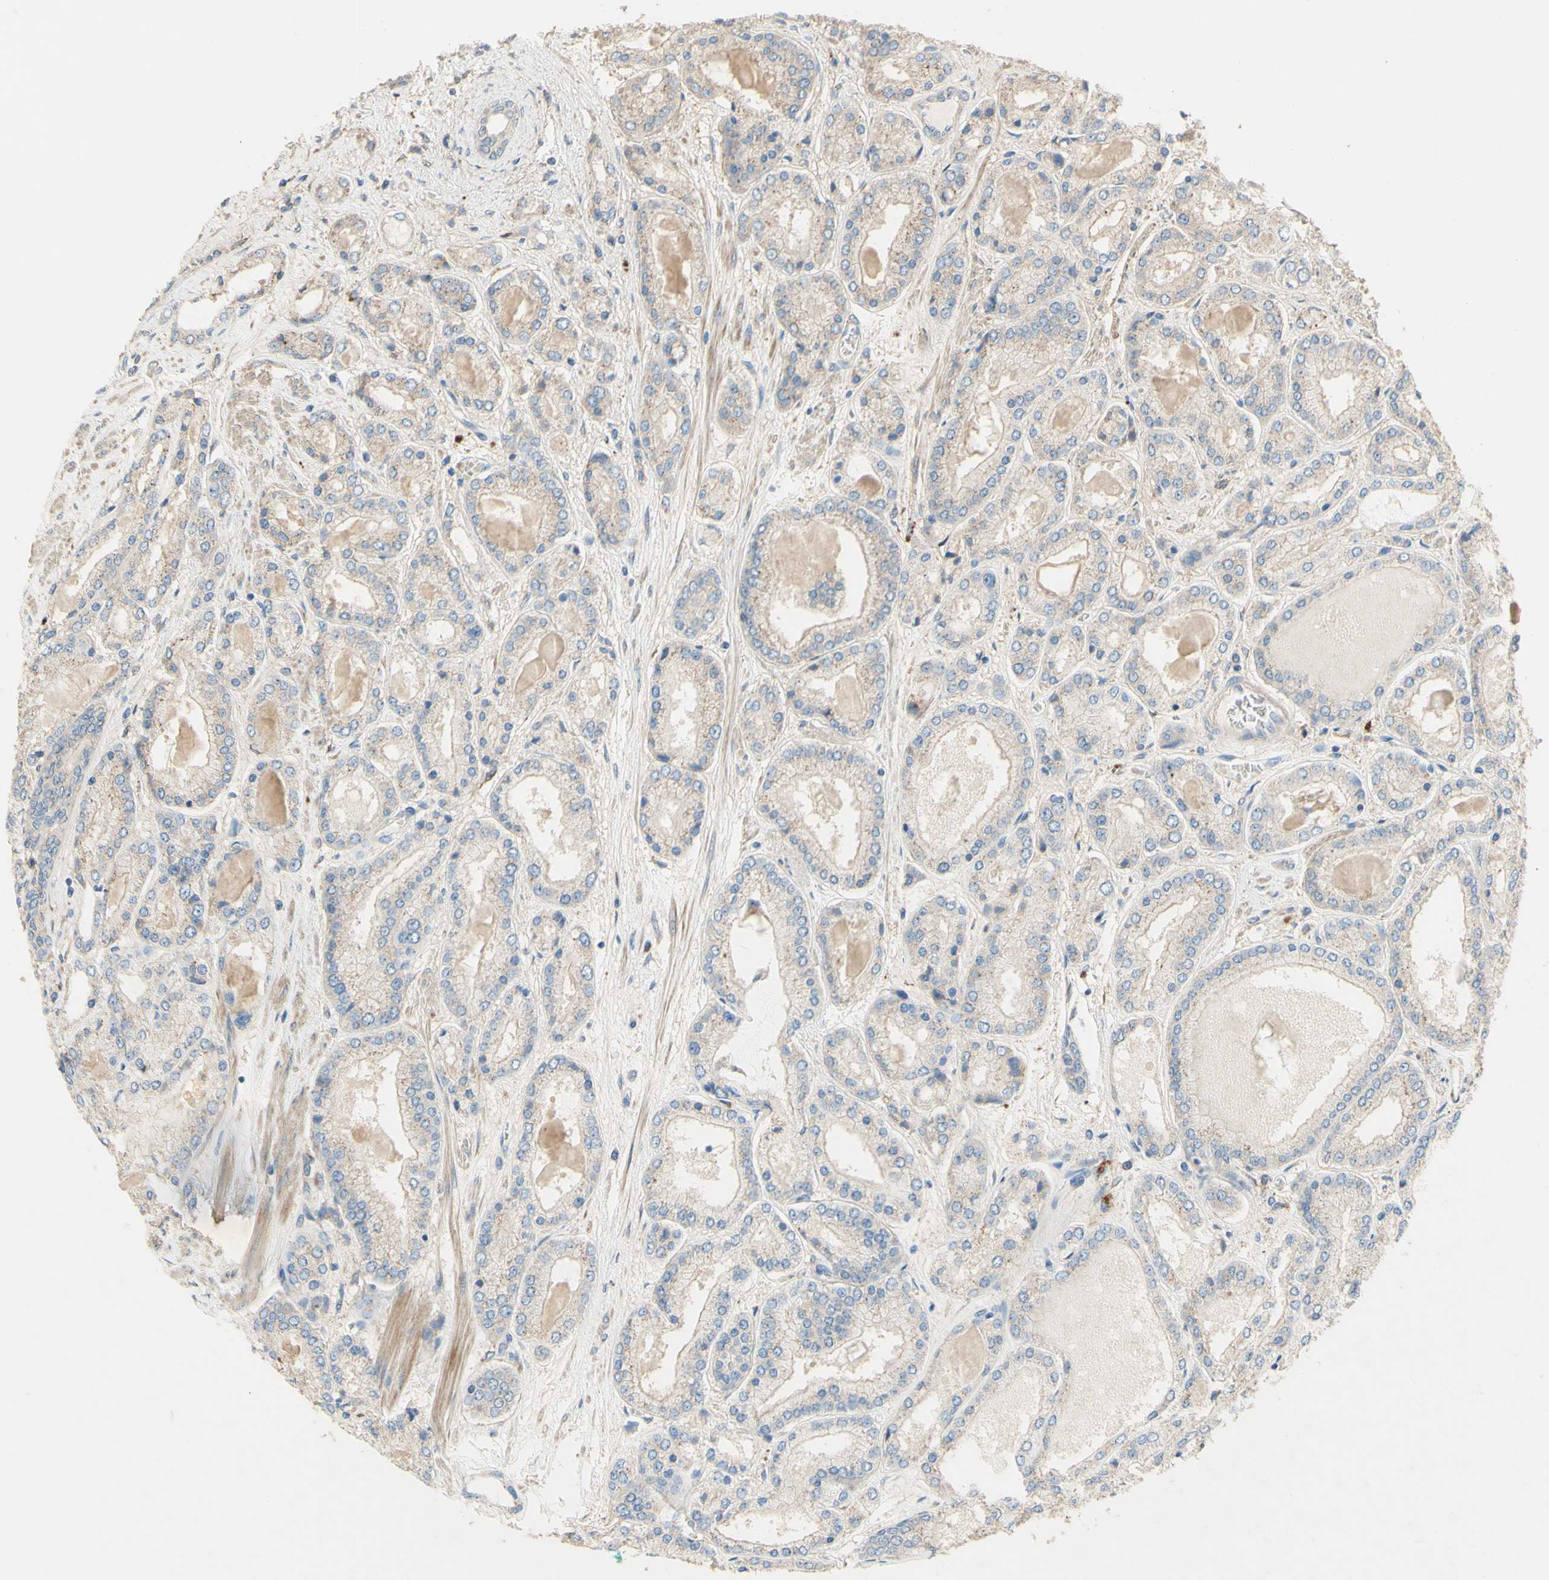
{"staining": {"intensity": "weak", "quantity": "<25%", "location": "cytoplasmic/membranous"}, "tissue": "prostate cancer", "cell_type": "Tumor cells", "image_type": "cancer", "snomed": [{"axis": "morphology", "description": "Adenocarcinoma, High grade"}, {"axis": "topography", "description": "Prostate"}], "caption": "Tumor cells show no significant protein positivity in adenocarcinoma (high-grade) (prostate). (DAB (3,3'-diaminobenzidine) immunohistochemistry (IHC), high magnification).", "gene": "DKK3", "patient": {"sex": "male", "age": 59}}